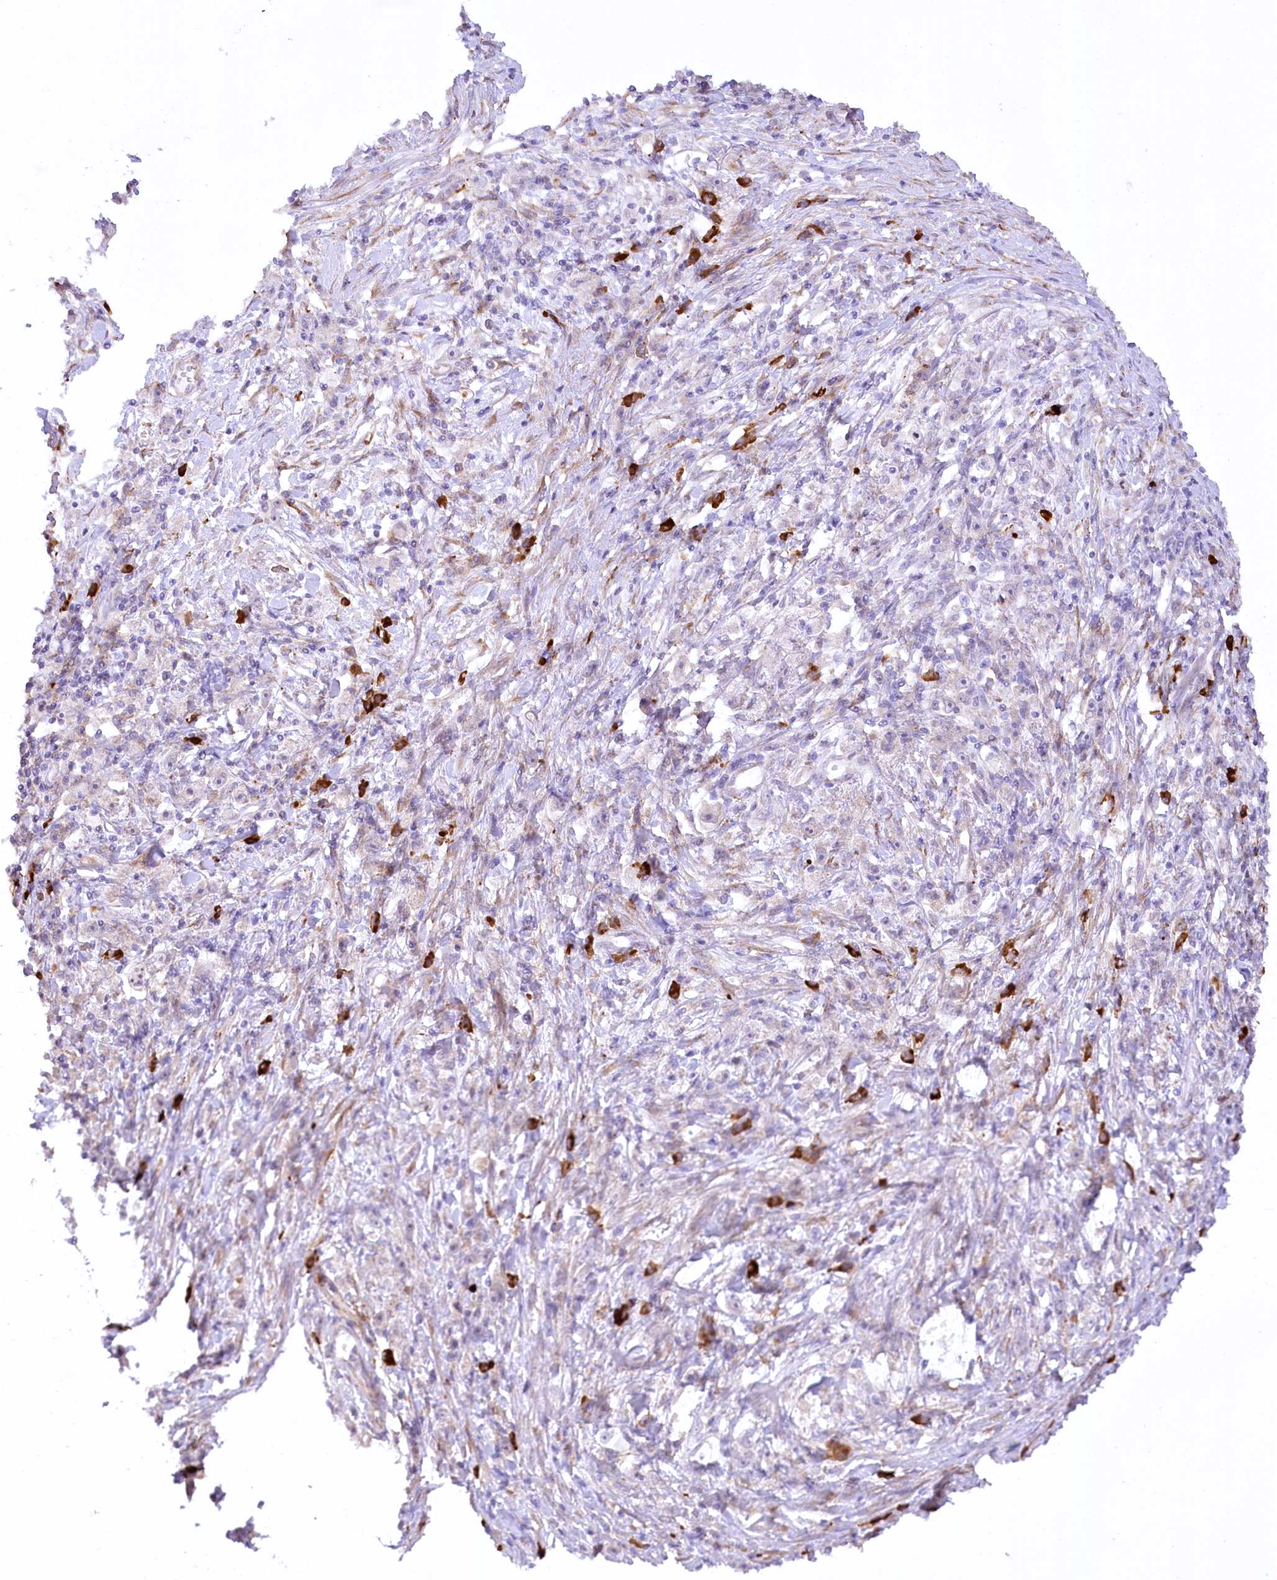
{"staining": {"intensity": "negative", "quantity": "none", "location": "none"}, "tissue": "stomach cancer", "cell_type": "Tumor cells", "image_type": "cancer", "snomed": [{"axis": "morphology", "description": "Adenocarcinoma, NOS"}, {"axis": "topography", "description": "Stomach"}], "caption": "High magnification brightfield microscopy of stomach adenocarcinoma stained with DAB (3,3'-diaminobenzidine) (brown) and counterstained with hematoxylin (blue): tumor cells show no significant expression.", "gene": "NCKAP5", "patient": {"sex": "female", "age": 59}}